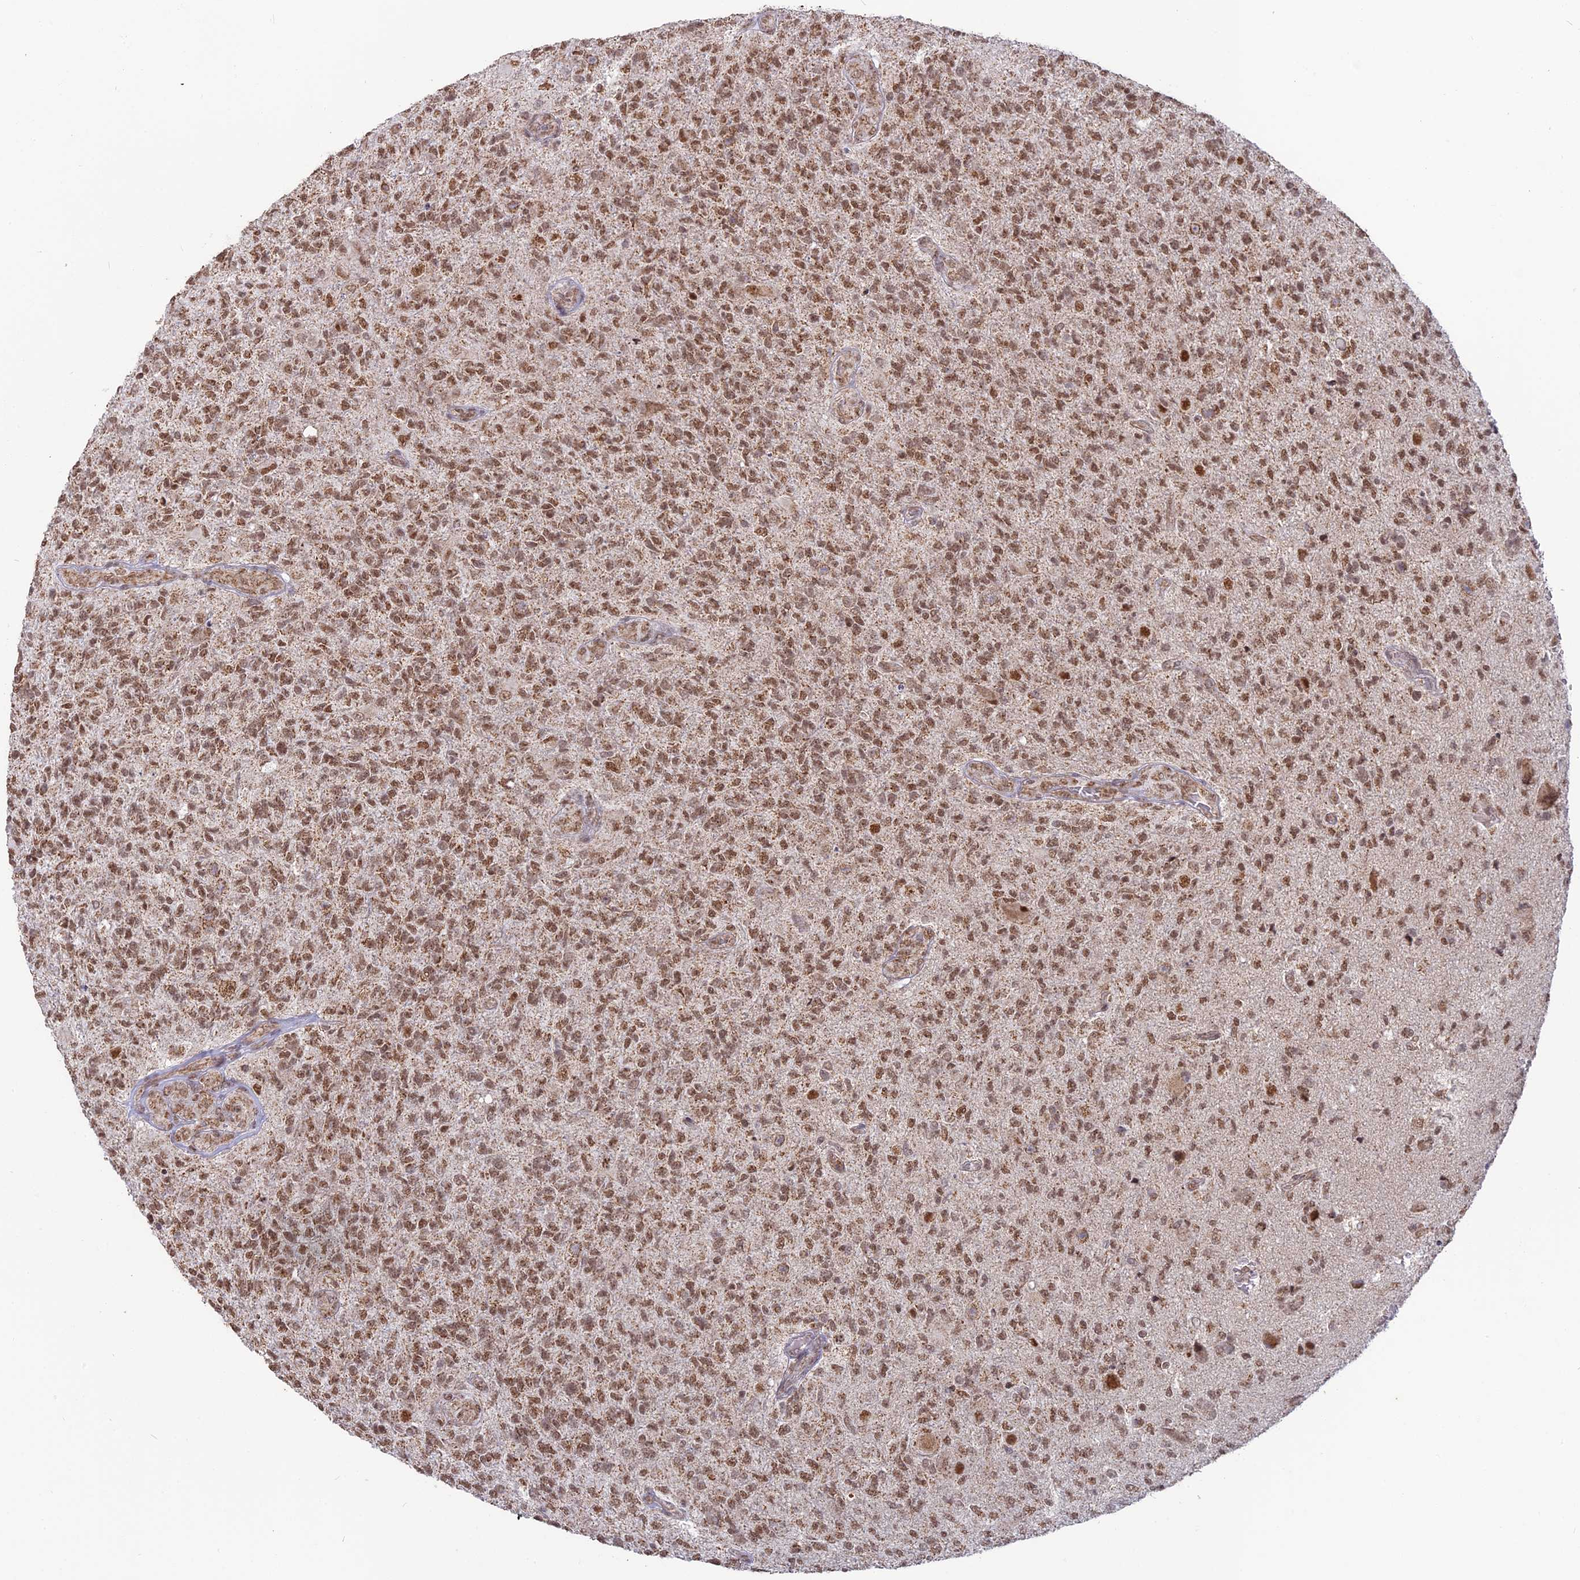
{"staining": {"intensity": "moderate", "quantity": ">75%", "location": "nuclear"}, "tissue": "glioma", "cell_type": "Tumor cells", "image_type": "cancer", "snomed": [{"axis": "morphology", "description": "Glioma, malignant, High grade"}, {"axis": "topography", "description": "Brain"}], "caption": "A brown stain labels moderate nuclear staining of a protein in malignant high-grade glioma tumor cells.", "gene": "ARHGAP40", "patient": {"sex": "male", "age": 56}}